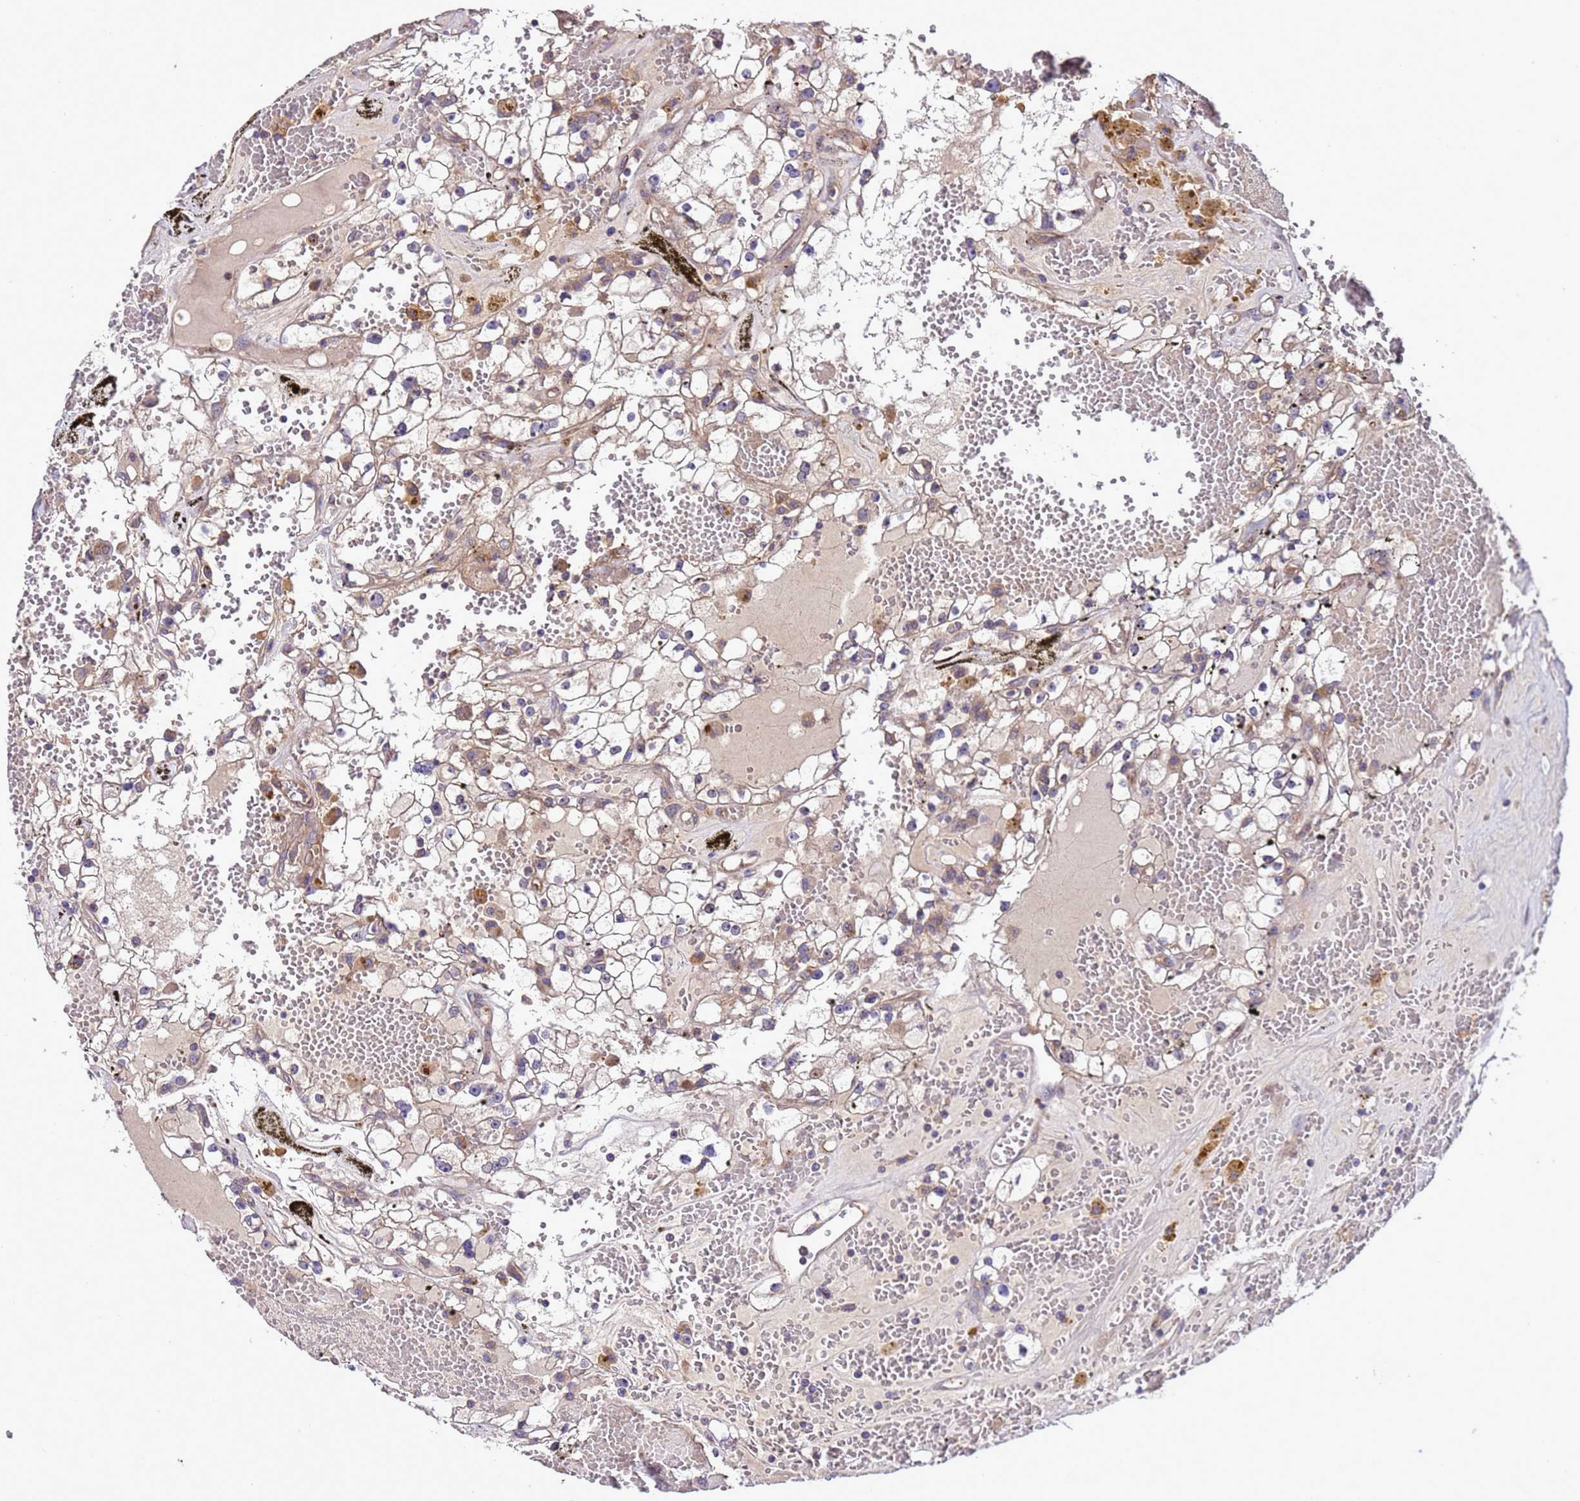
{"staining": {"intensity": "weak", "quantity": "<25%", "location": "cytoplasmic/membranous"}, "tissue": "renal cancer", "cell_type": "Tumor cells", "image_type": "cancer", "snomed": [{"axis": "morphology", "description": "Adenocarcinoma, NOS"}, {"axis": "topography", "description": "Kidney"}], "caption": "Tumor cells show no significant protein positivity in adenocarcinoma (renal). Nuclei are stained in blue.", "gene": "RABEP2", "patient": {"sex": "male", "age": 56}}